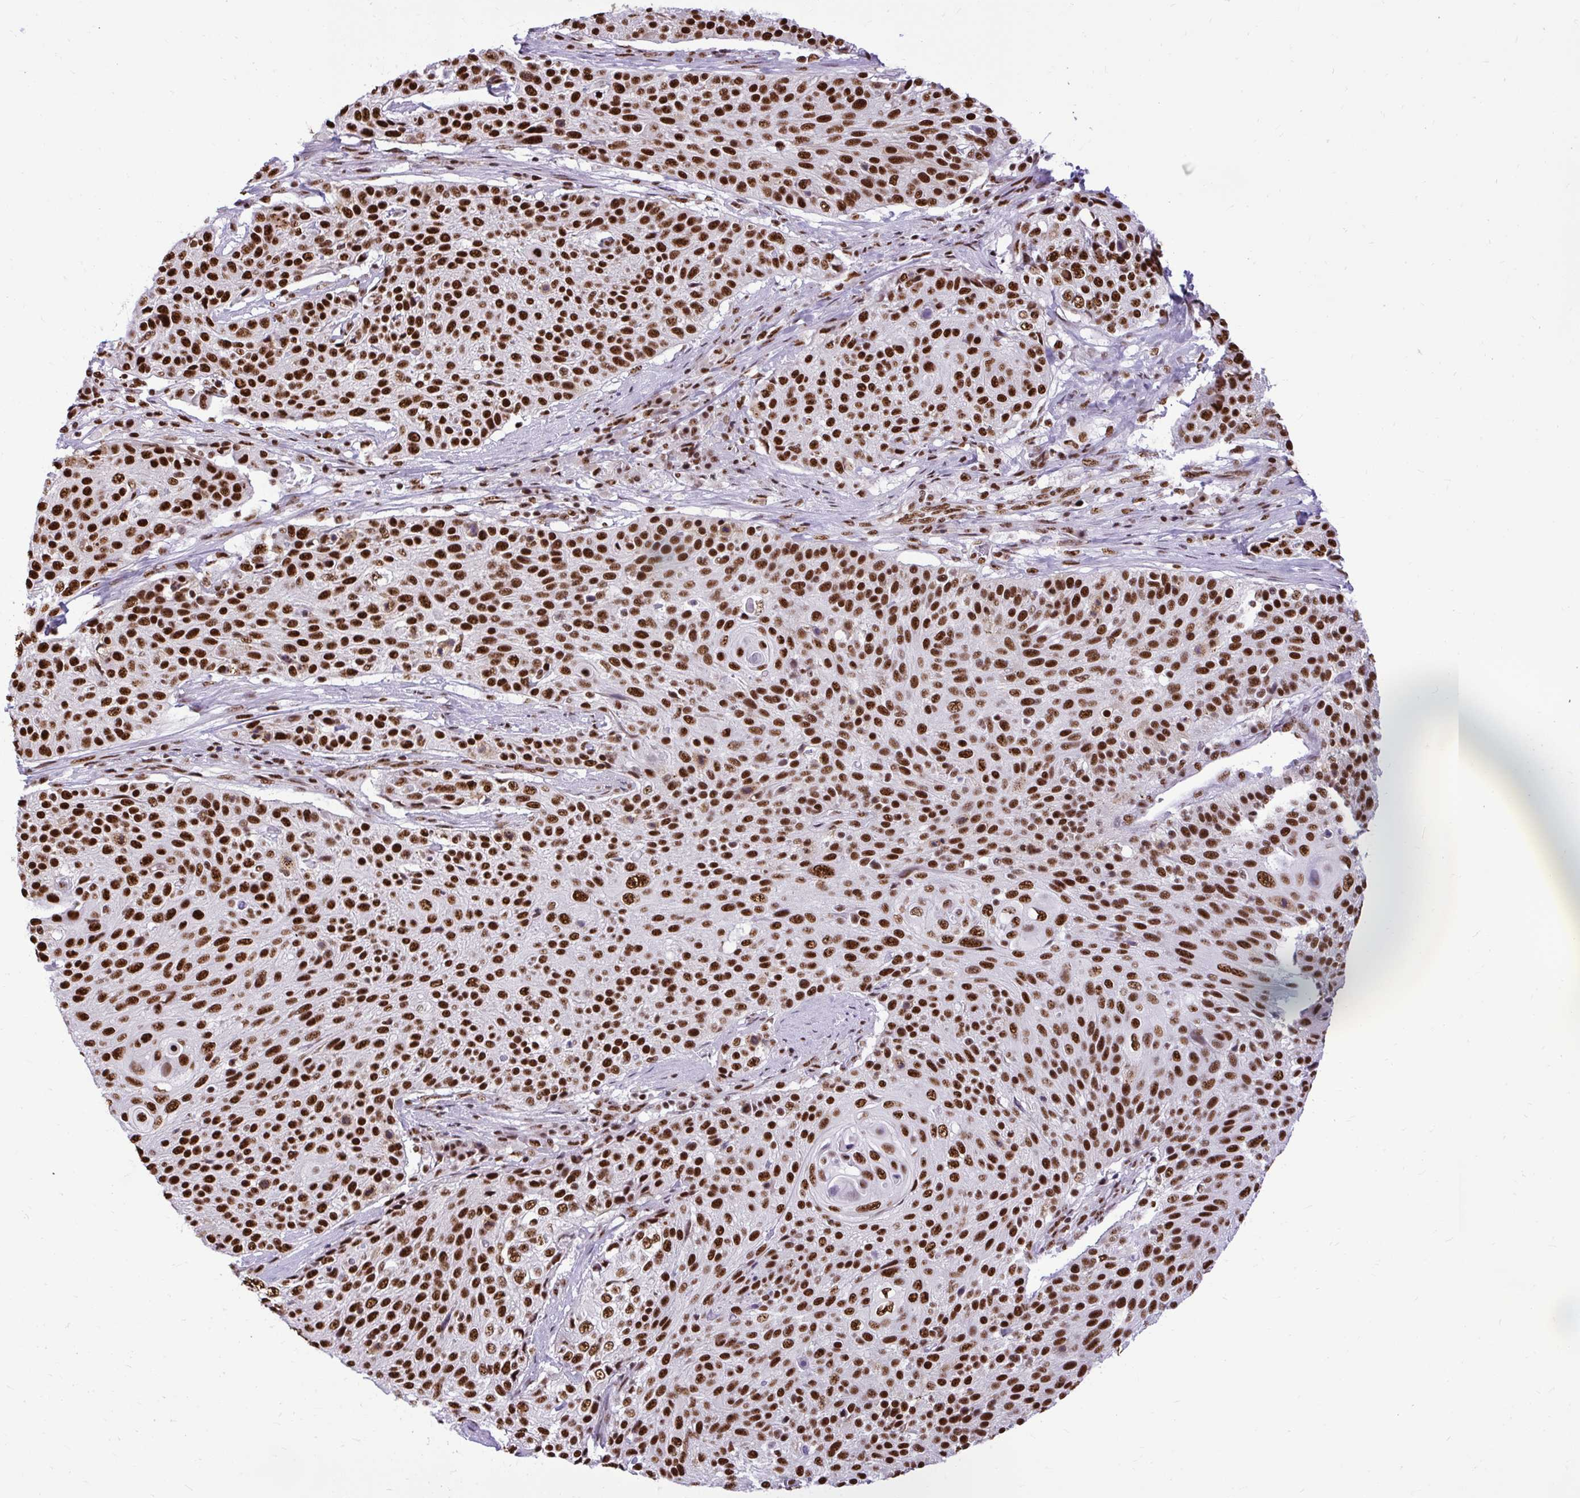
{"staining": {"intensity": "strong", "quantity": ">75%", "location": "nuclear"}, "tissue": "cervical cancer", "cell_type": "Tumor cells", "image_type": "cancer", "snomed": [{"axis": "morphology", "description": "Squamous cell carcinoma, NOS"}, {"axis": "topography", "description": "Cervix"}], "caption": "This photomicrograph demonstrates cervical cancer stained with immunohistochemistry to label a protein in brown. The nuclear of tumor cells show strong positivity for the protein. Nuclei are counter-stained blue.", "gene": "PRPF19", "patient": {"sex": "female", "age": 31}}